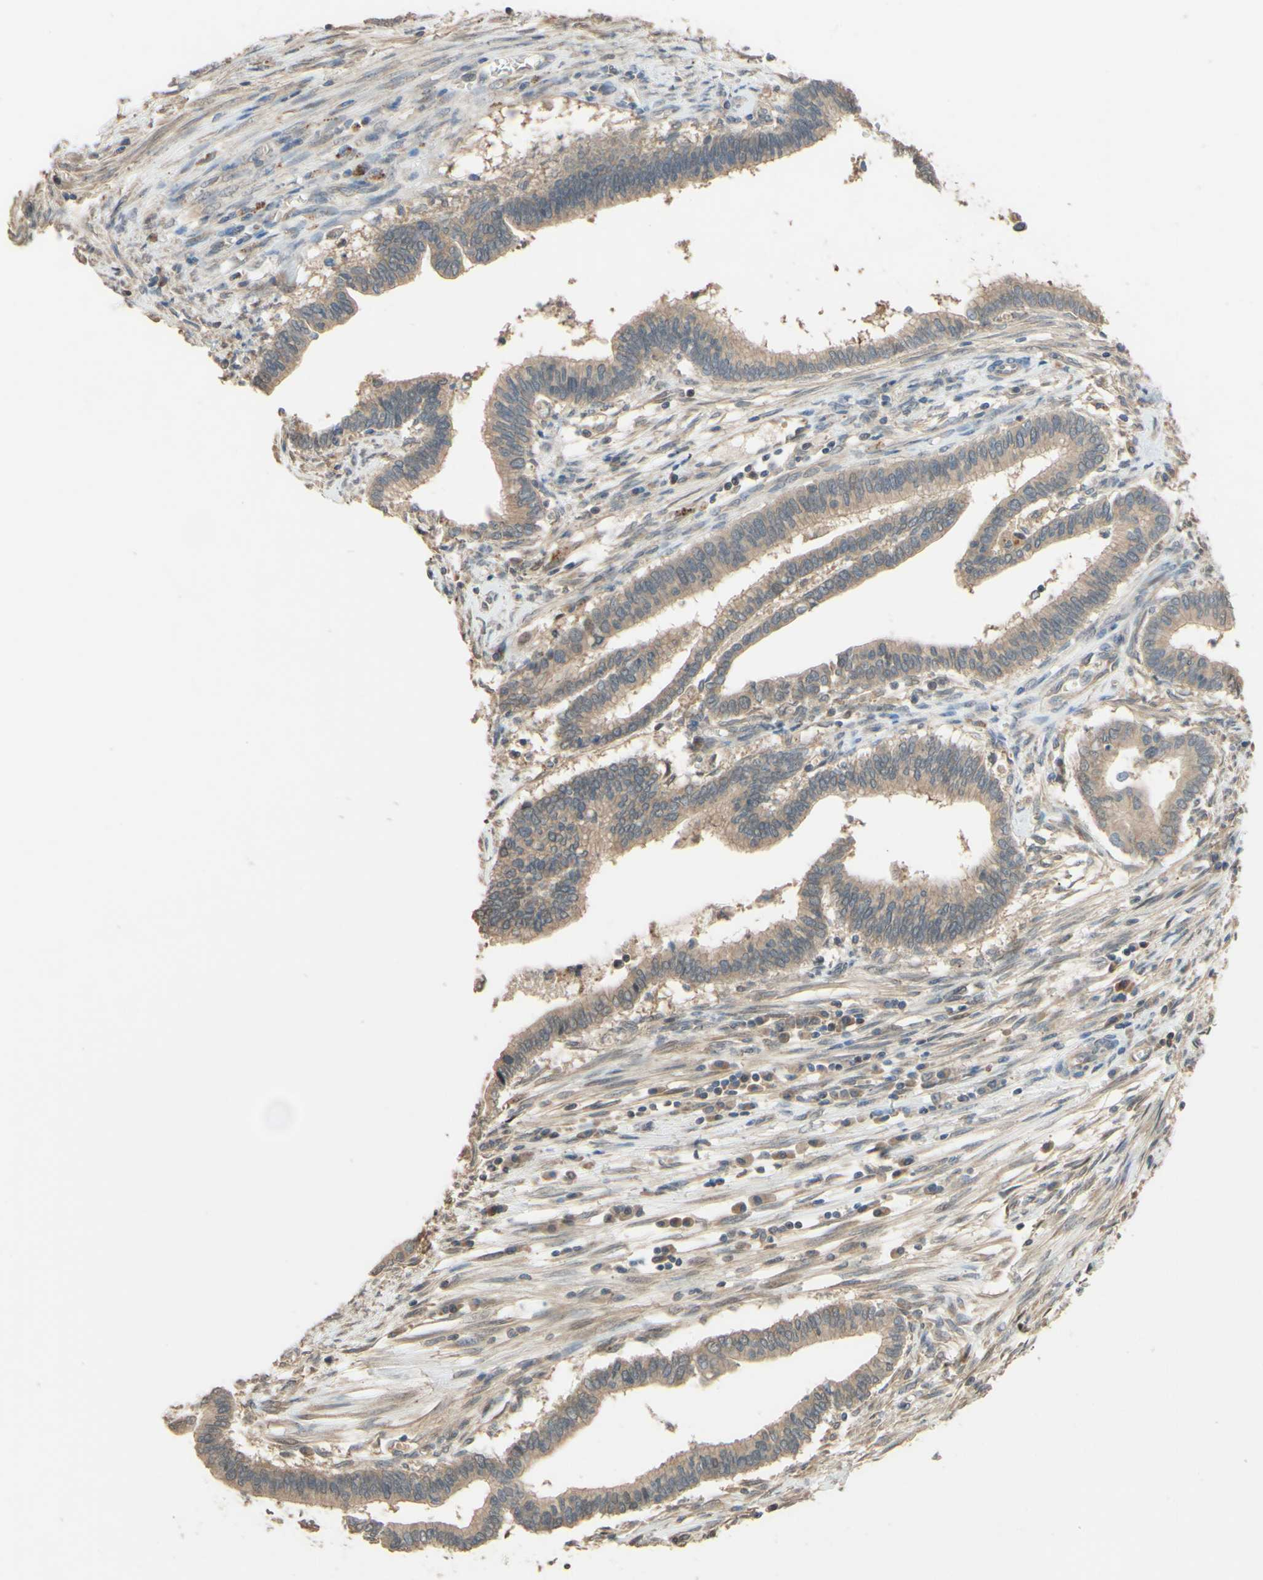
{"staining": {"intensity": "weak", "quantity": ">75%", "location": "cytoplasmic/membranous"}, "tissue": "cervical cancer", "cell_type": "Tumor cells", "image_type": "cancer", "snomed": [{"axis": "morphology", "description": "Adenocarcinoma, NOS"}, {"axis": "topography", "description": "Cervix"}], "caption": "Immunohistochemistry (IHC) (DAB) staining of cervical cancer exhibits weak cytoplasmic/membranous protein expression in approximately >75% of tumor cells.", "gene": "SMIM19", "patient": {"sex": "female", "age": 44}}